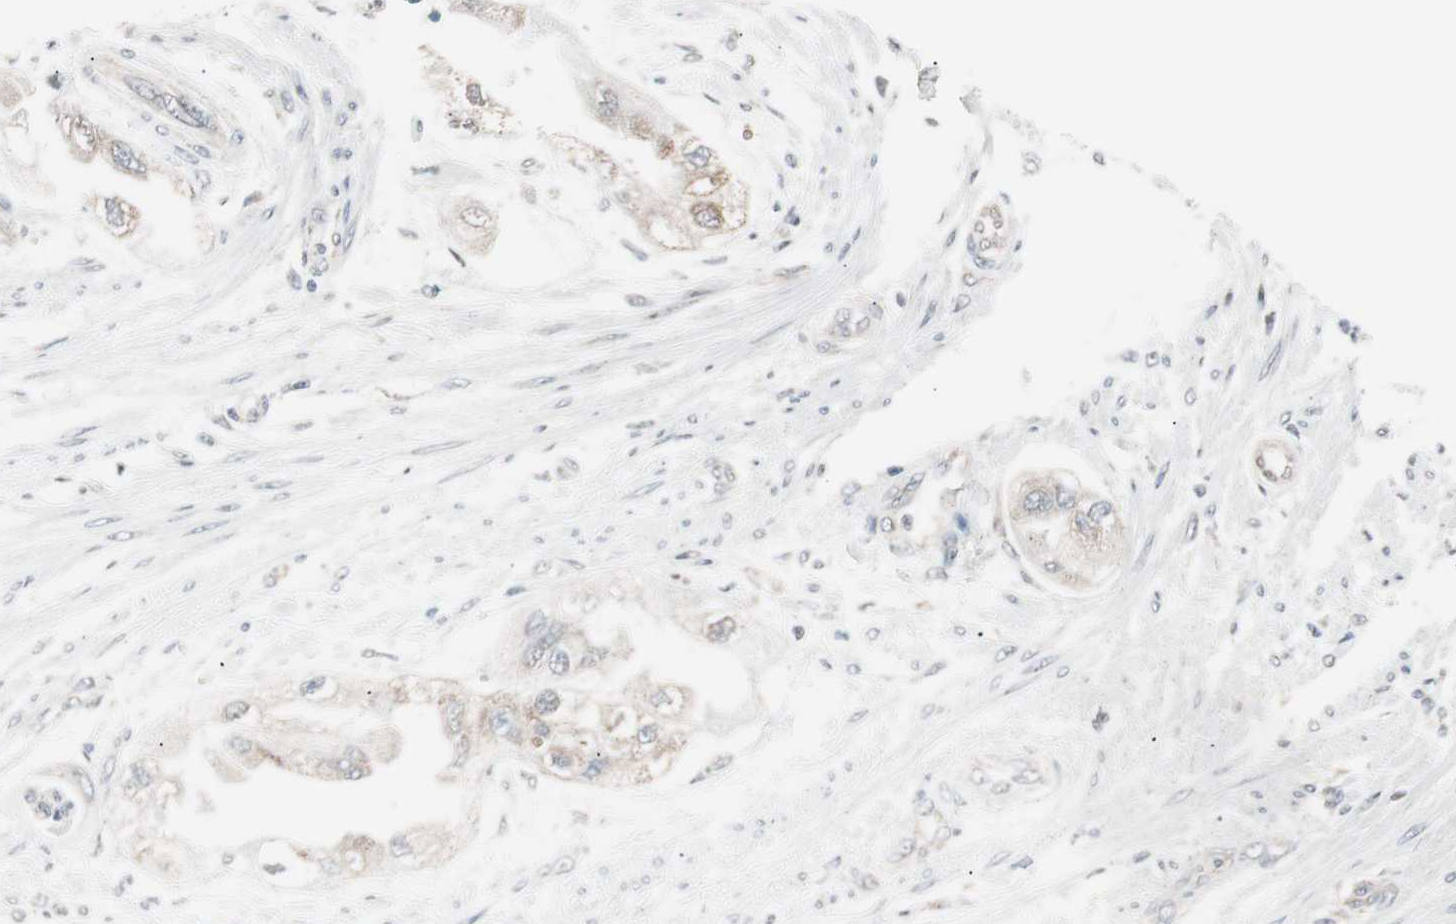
{"staining": {"intensity": "weak", "quantity": "<25%", "location": "cytoplasmic/membranous"}, "tissue": "endometrial cancer", "cell_type": "Tumor cells", "image_type": "cancer", "snomed": [{"axis": "morphology", "description": "Adenocarcinoma, NOS"}, {"axis": "topography", "description": "Endometrium"}], "caption": "A high-resolution photomicrograph shows immunohistochemistry (IHC) staining of endometrial cancer, which displays no significant expression in tumor cells. (DAB immunohistochemistry visualized using brightfield microscopy, high magnification).", "gene": "POLH", "patient": {"sex": "female", "age": 67}}